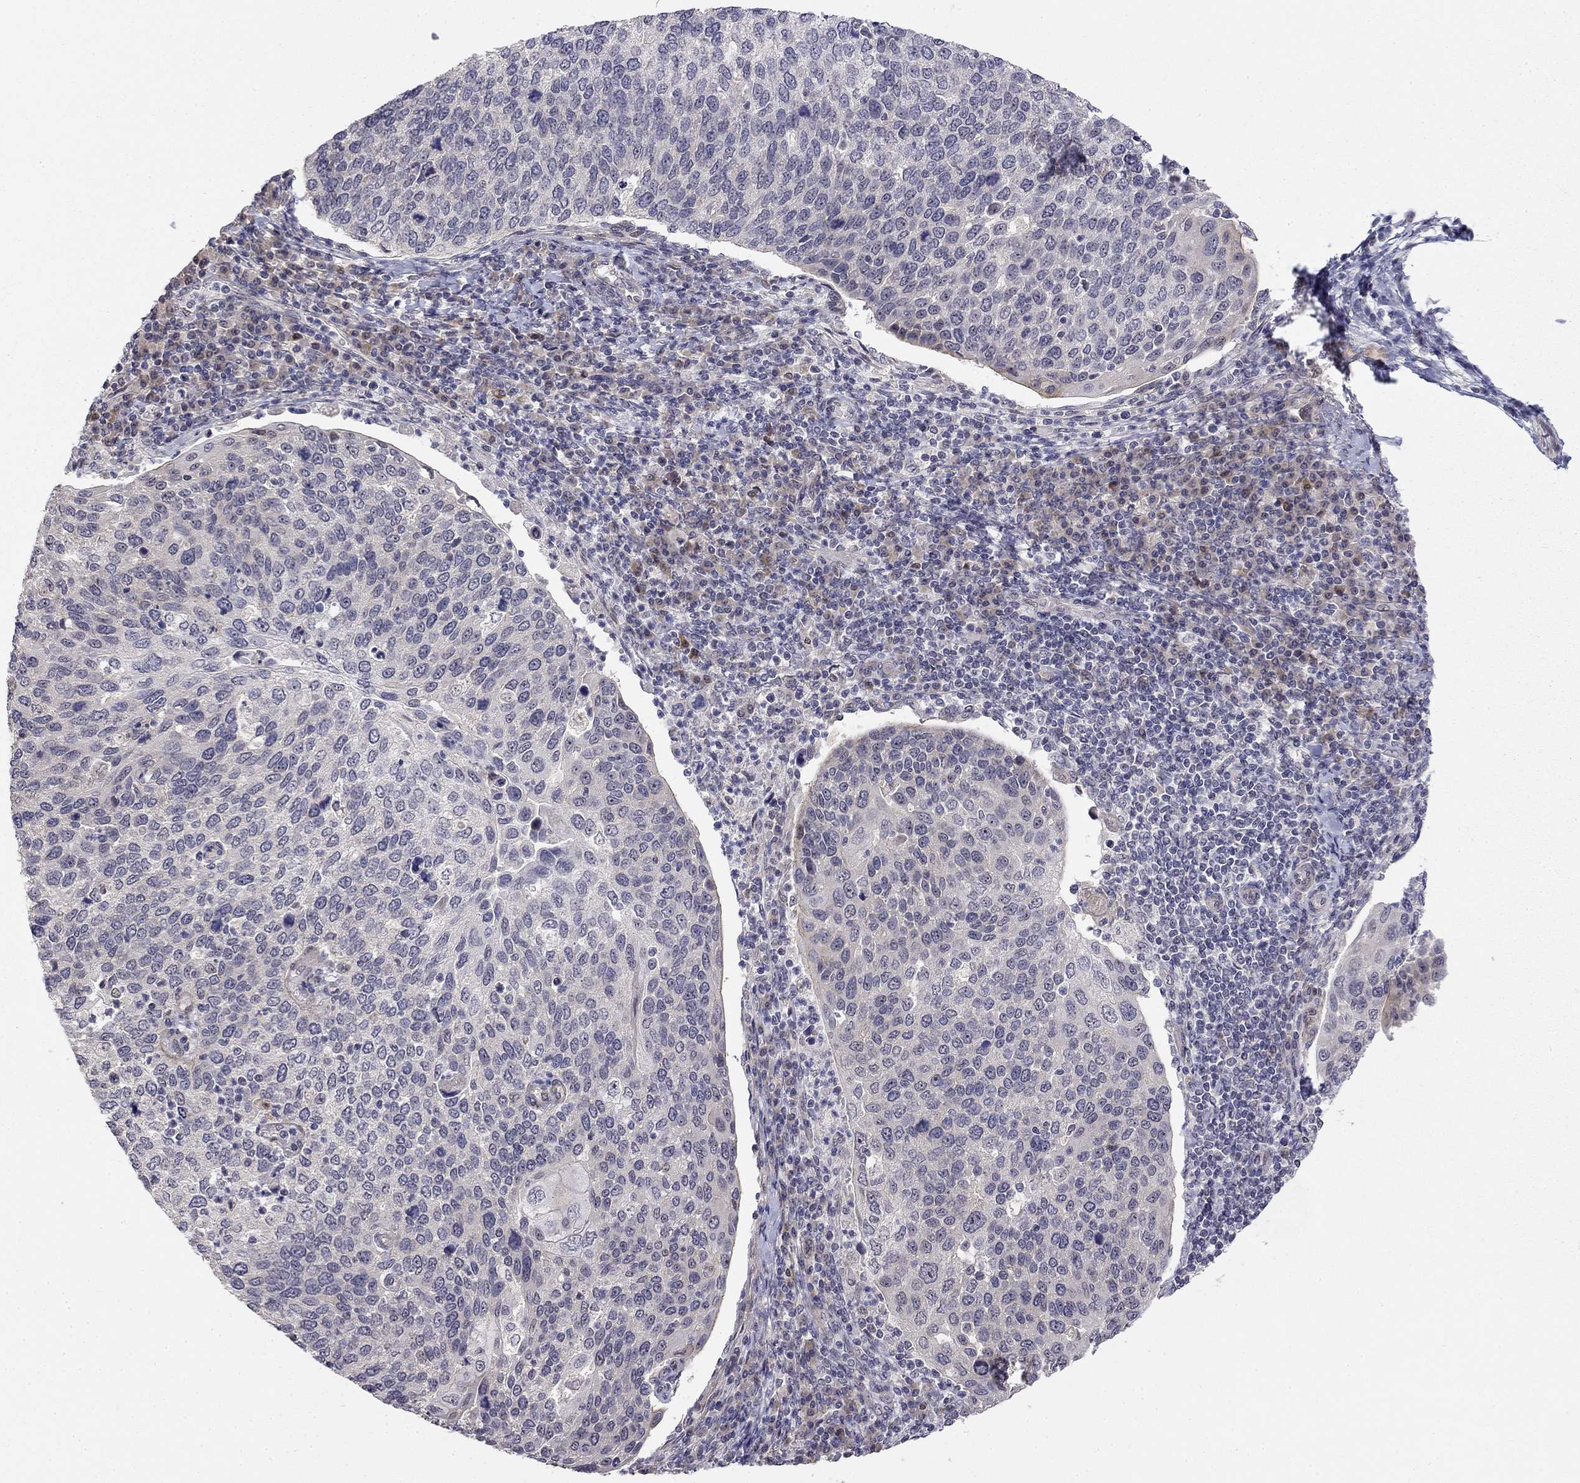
{"staining": {"intensity": "negative", "quantity": "none", "location": "none"}, "tissue": "cervical cancer", "cell_type": "Tumor cells", "image_type": "cancer", "snomed": [{"axis": "morphology", "description": "Squamous cell carcinoma, NOS"}, {"axis": "topography", "description": "Cervix"}], "caption": "IHC of human squamous cell carcinoma (cervical) reveals no positivity in tumor cells.", "gene": "STXBP6", "patient": {"sex": "female", "age": 54}}